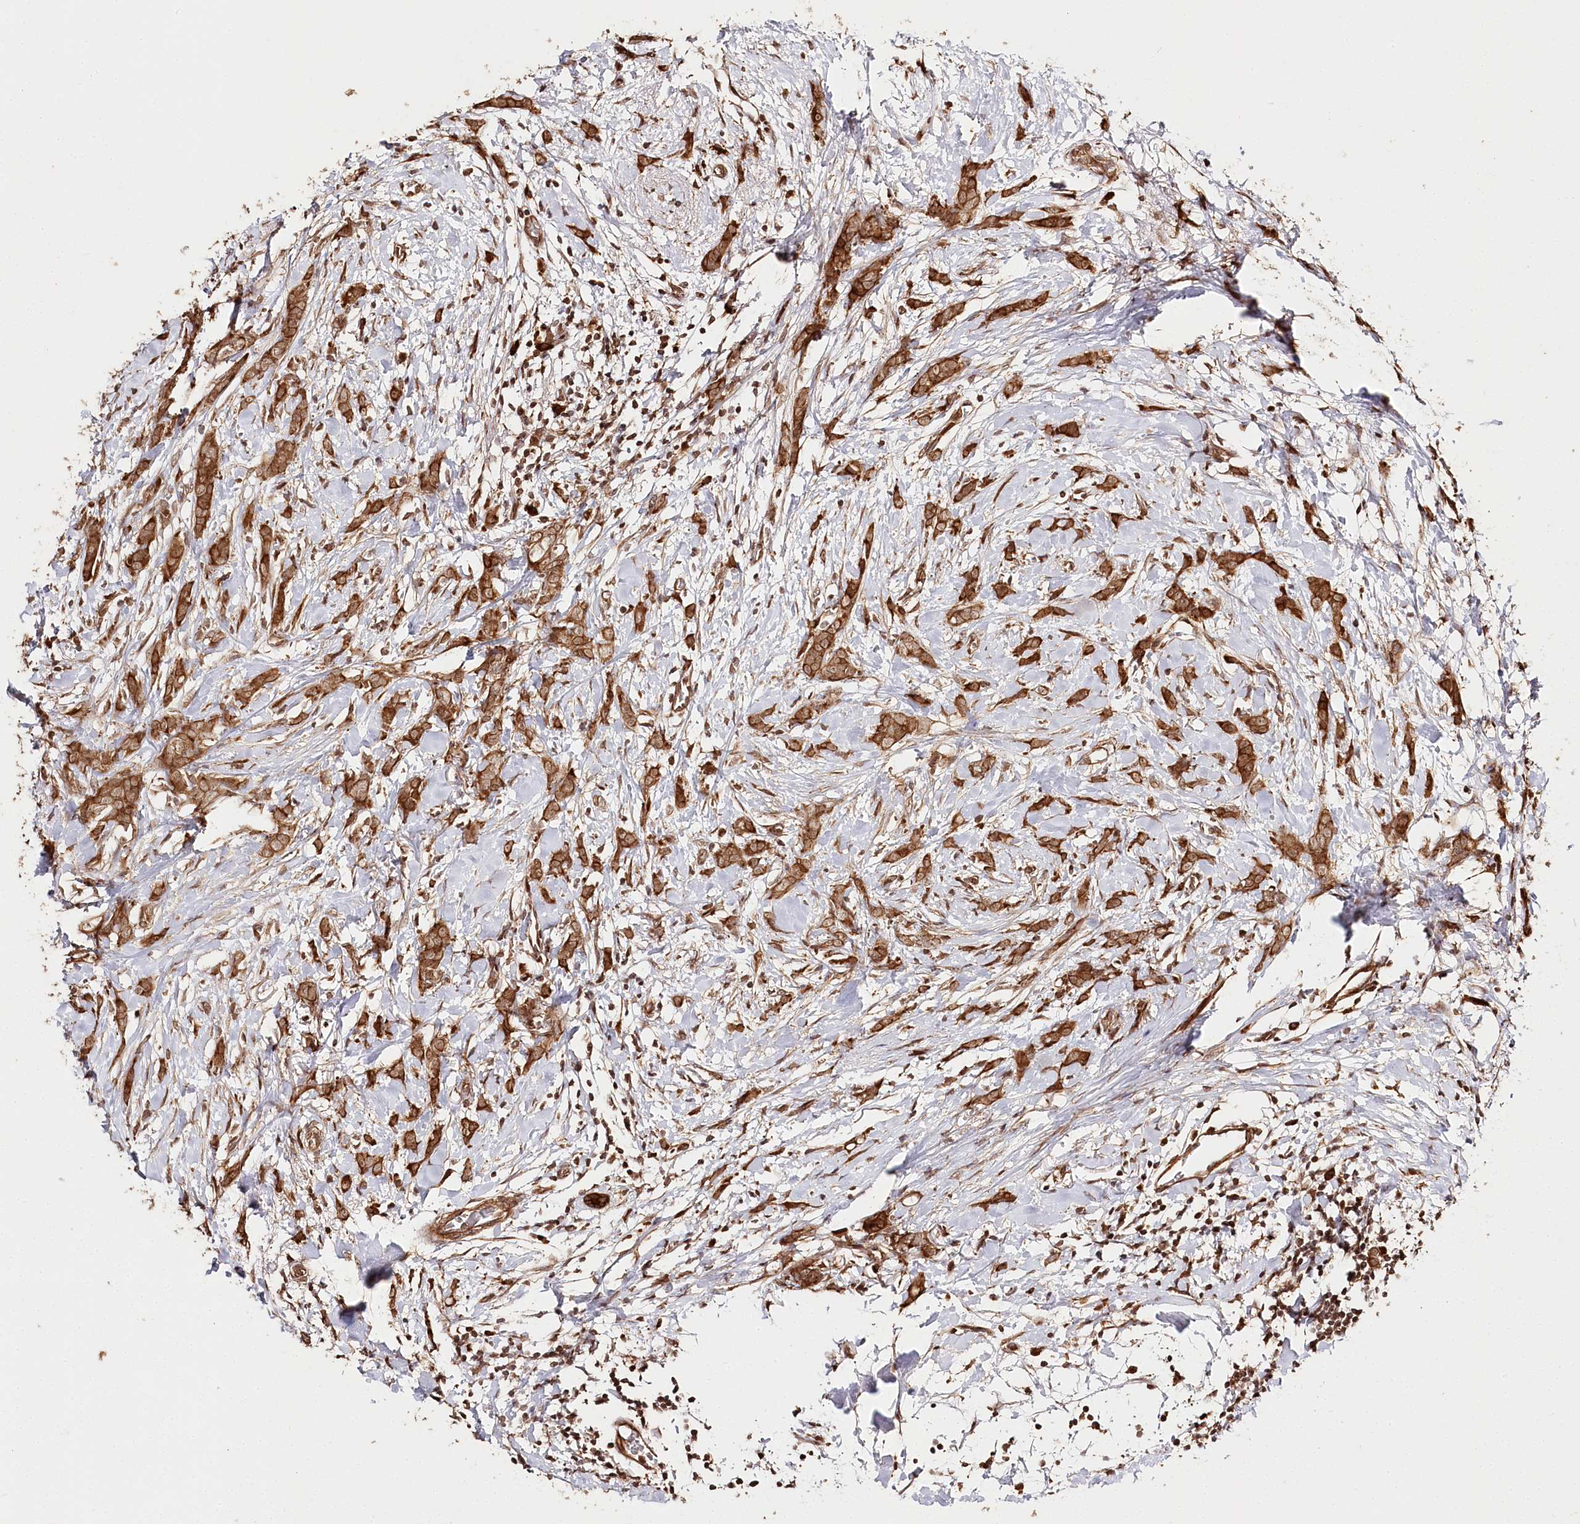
{"staining": {"intensity": "strong", "quantity": ">75%", "location": "cytoplasmic/membranous,nuclear"}, "tissue": "breast cancer", "cell_type": "Tumor cells", "image_type": "cancer", "snomed": [{"axis": "morphology", "description": "Lobular carcinoma, in situ"}, {"axis": "morphology", "description": "Lobular carcinoma"}, {"axis": "topography", "description": "Breast"}], "caption": "This is an image of IHC staining of lobular carcinoma in situ (breast), which shows strong staining in the cytoplasmic/membranous and nuclear of tumor cells.", "gene": "ULK2", "patient": {"sex": "female", "age": 41}}